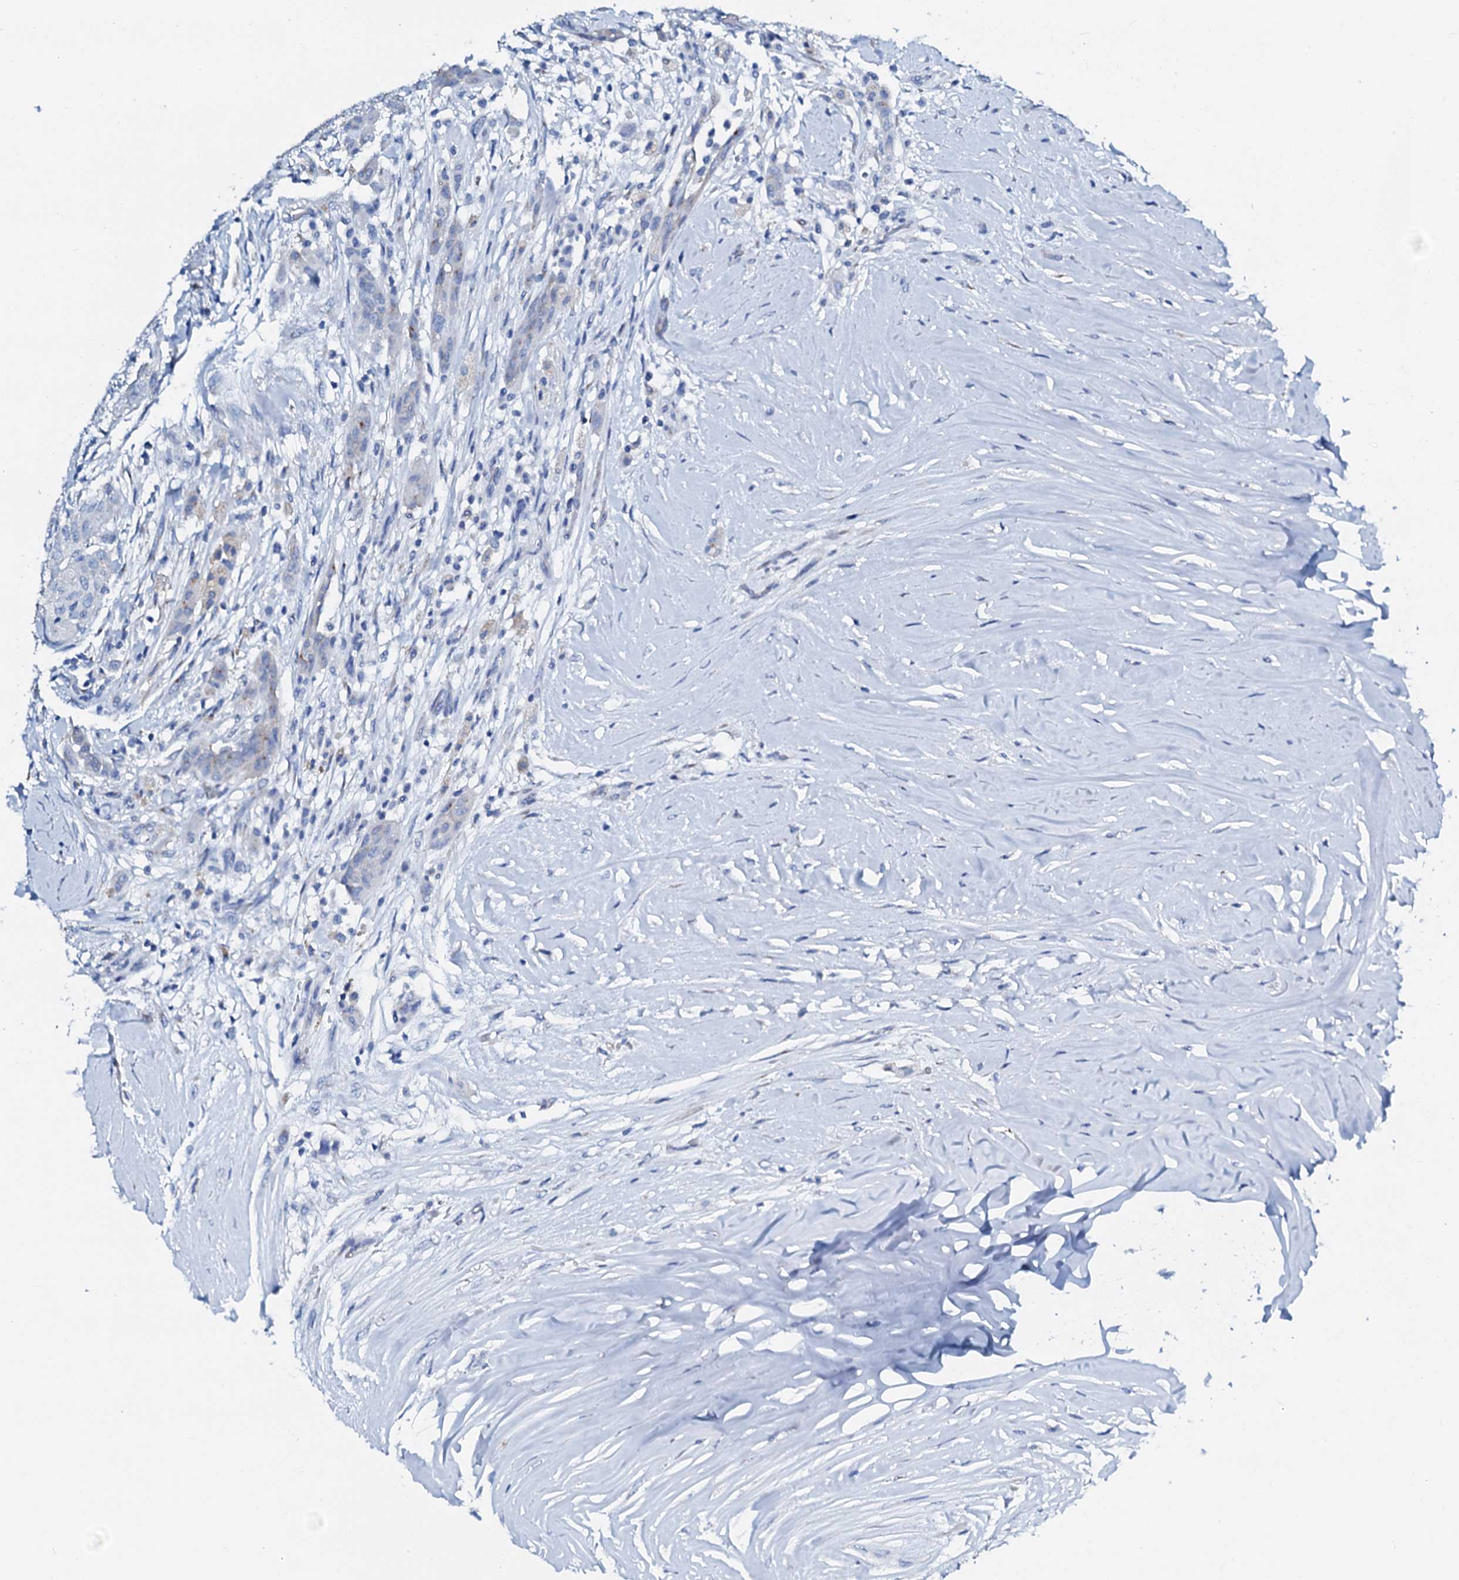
{"staining": {"intensity": "negative", "quantity": "none", "location": "none"}, "tissue": "thyroid cancer", "cell_type": "Tumor cells", "image_type": "cancer", "snomed": [{"axis": "morphology", "description": "Papillary adenocarcinoma, NOS"}, {"axis": "topography", "description": "Thyroid gland"}], "caption": "High power microscopy photomicrograph of an IHC image of thyroid cancer (papillary adenocarcinoma), revealing no significant positivity in tumor cells. (Stains: DAB (3,3'-diaminobenzidine) immunohistochemistry (IHC) with hematoxylin counter stain, Microscopy: brightfield microscopy at high magnification).", "gene": "AMER2", "patient": {"sex": "female", "age": 59}}